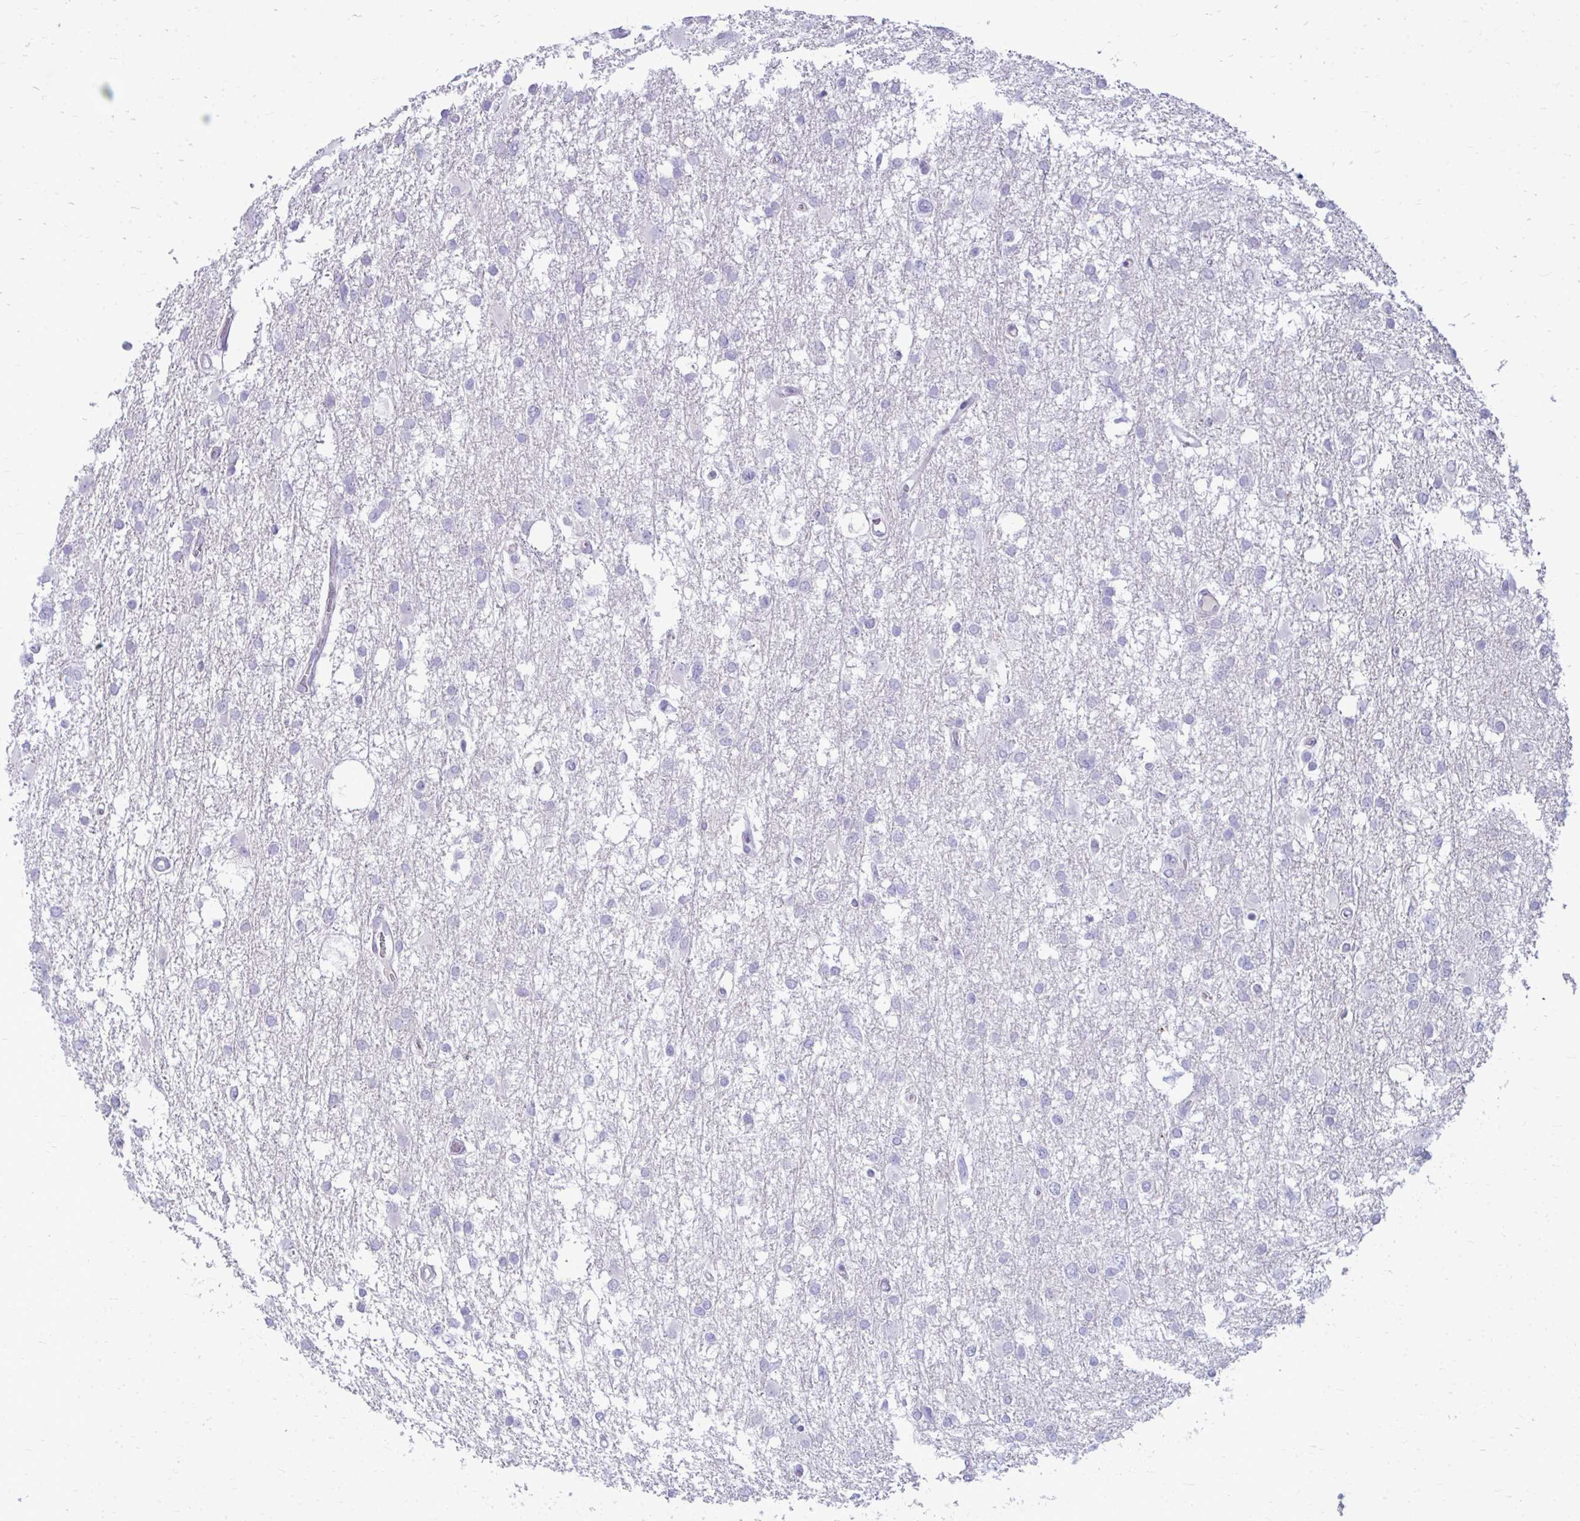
{"staining": {"intensity": "negative", "quantity": "none", "location": "none"}, "tissue": "glioma", "cell_type": "Tumor cells", "image_type": "cancer", "snomed": [{"axis": "morphology", "description": "Glioma, malignant, High grade"}, {"axis": "topography", "description": "Brain"}], "caption": "This image is of glioma stained with IHC to label a protein in brown with the nuclei are counter-stained blue. There is no staining in tumor cells.", "gene": "FABP3", "patient": {"sex": "male", "age": 61}}